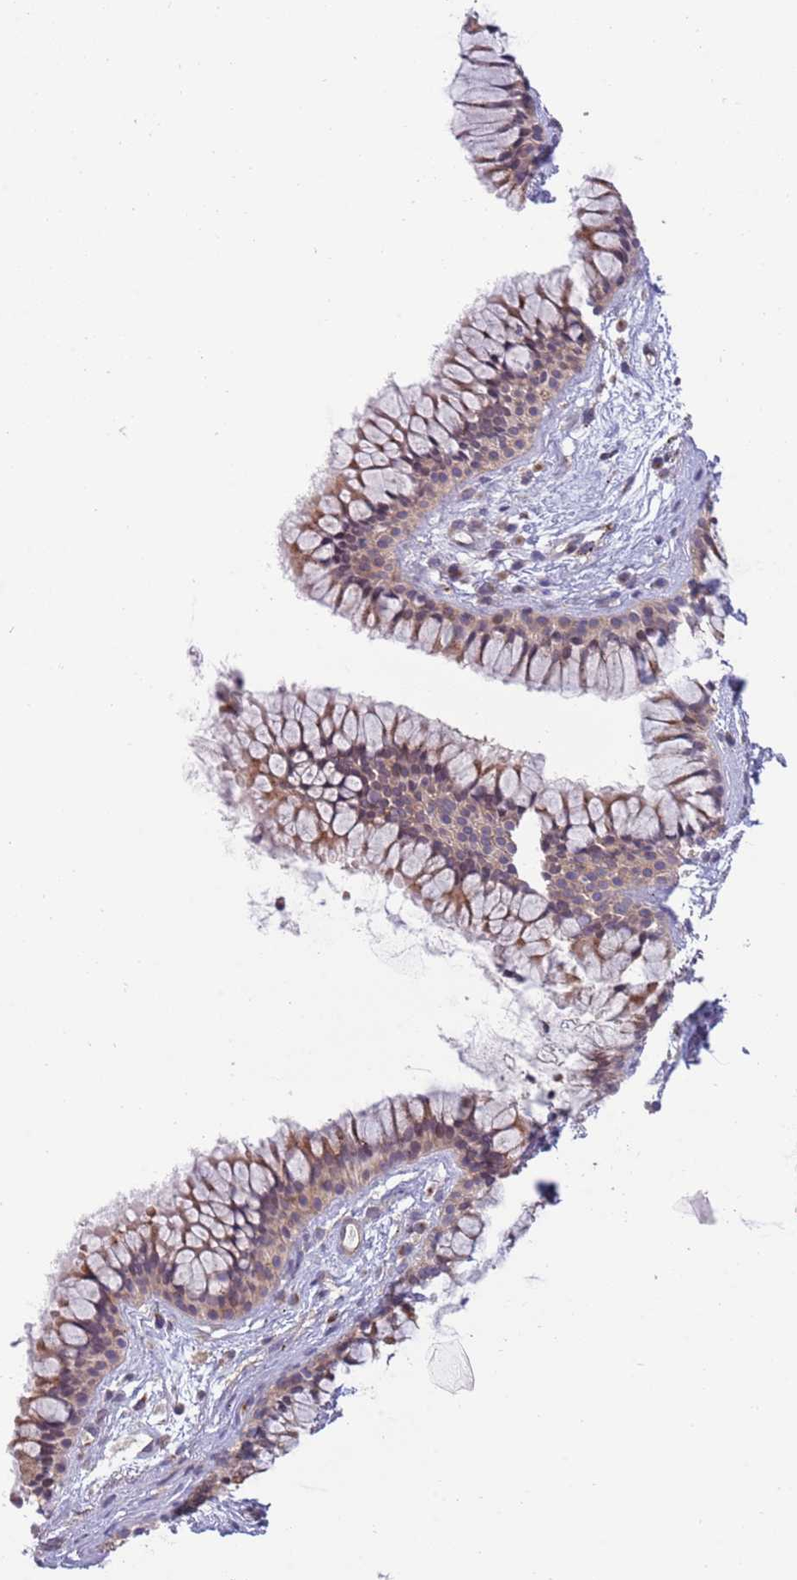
{"staining": {"intensity": "moderate", "quantity": ">75%", "location": "cytoplasmic/membranous"}, "tissue": "nasopharynx", "cell_type": "Respiratory epithelial cells", "image_type": "normal", "snomed": [{"axis": "morphology", "description": "Normal tissue, NOS"}, {"axis": "topography", "description": "Nasopharynx"}], "caption": "A brown stain shows moderate cytoplasmic/membranous staining of a protein in respiratory epithelial cells of benign human nasopharynx.", "gene": "BTBD7", "patient": {"sex": "male", "age": 82}}